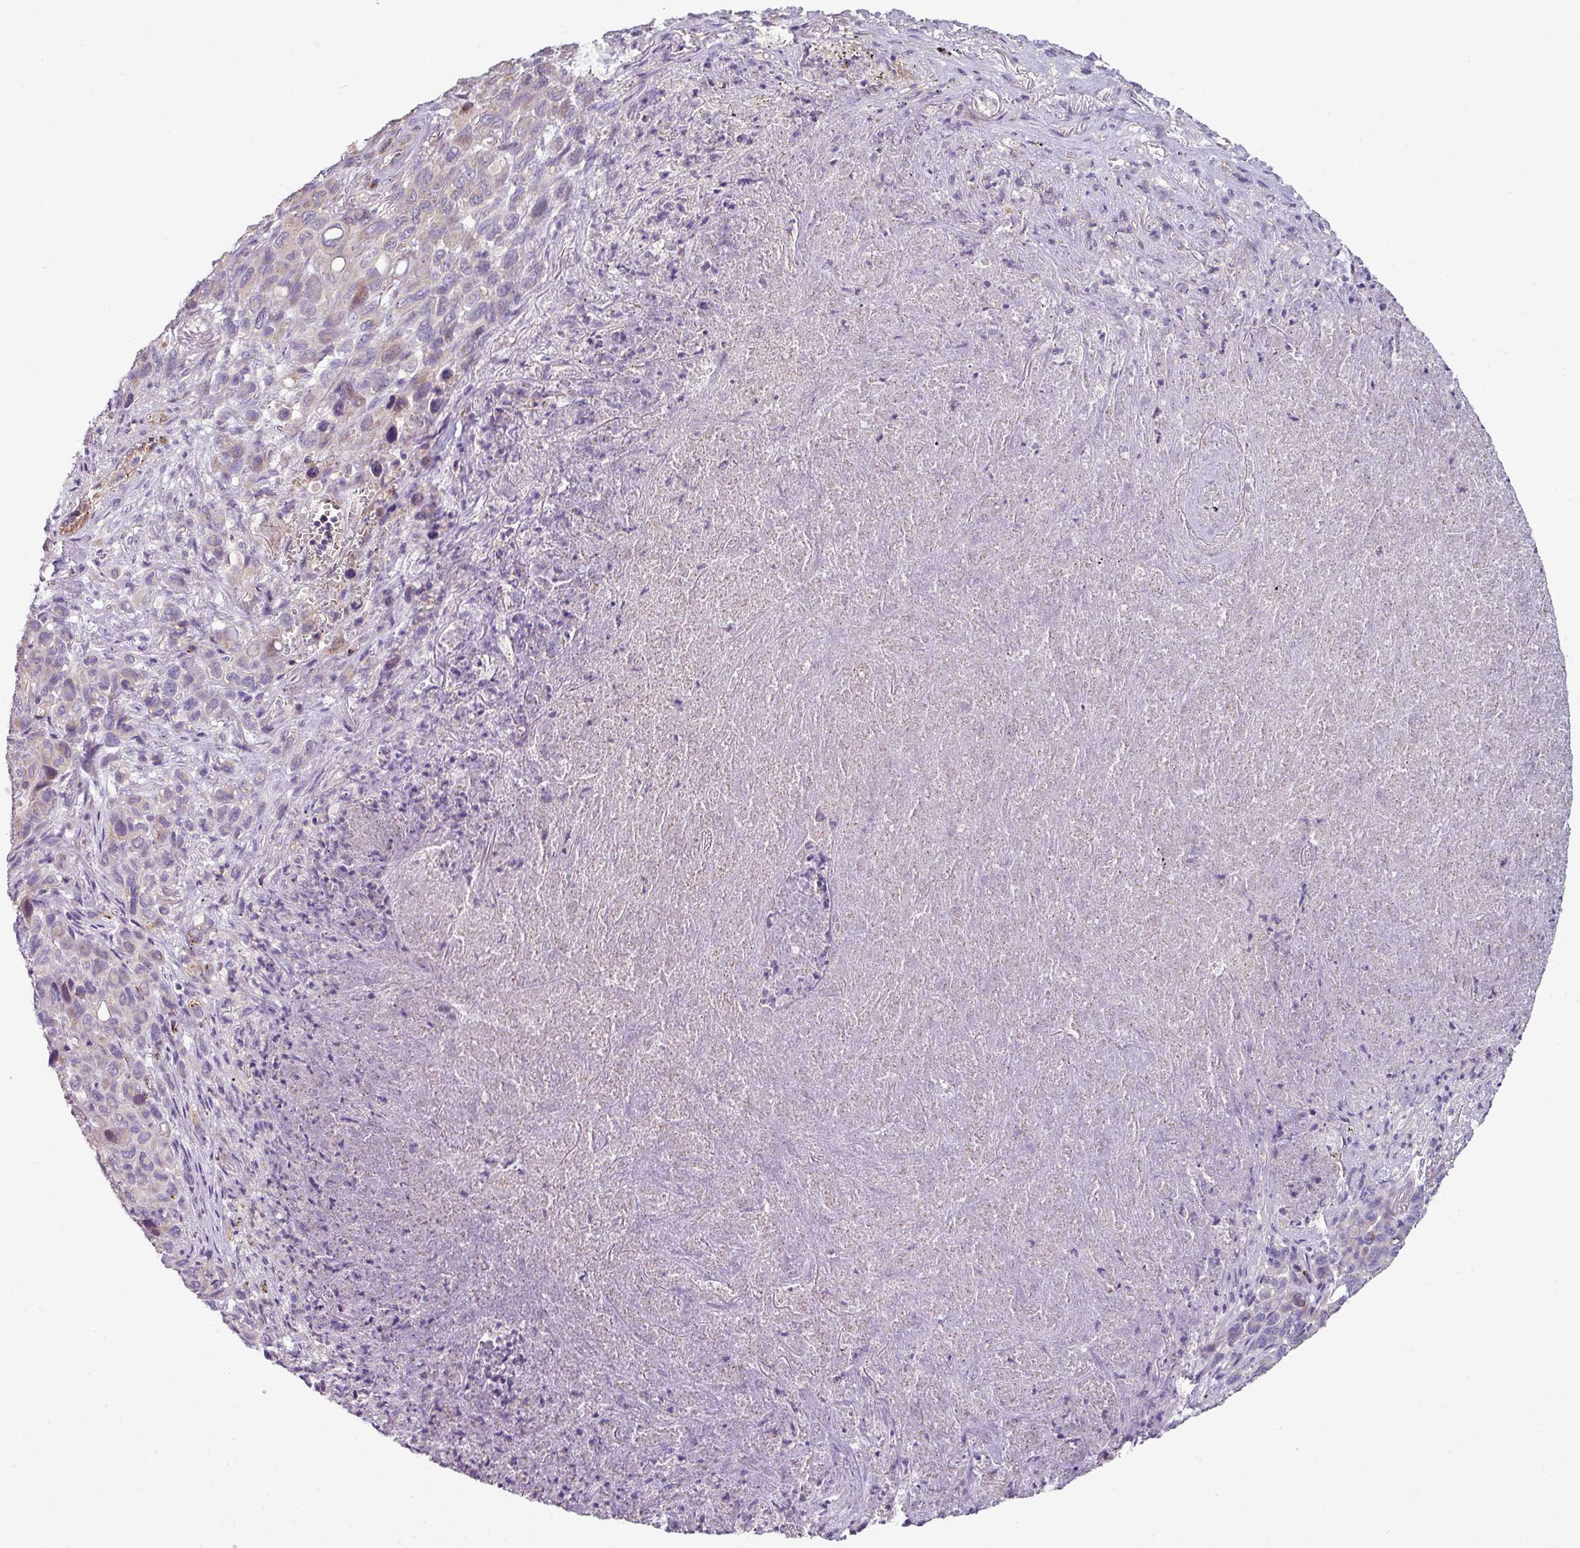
{"staining": {"intensity": "negative", "quantity": "none", "location": "none"}, "tissue": "melanoma", "cell_type": "Tumor cells", "image_type": "cancer", "snomed": [{"axis": "morphology", "description": "Malignant melanoma, Metastatic site"}, {"axis": "topography", "description": "Lung"}], "caption": "Immunohistochemistry of human malignant melanoma (metastatic site) reveals no expression in tumor cells.", "gene": "LRRC9", "patient": {"sex": "male", "age": 48}}